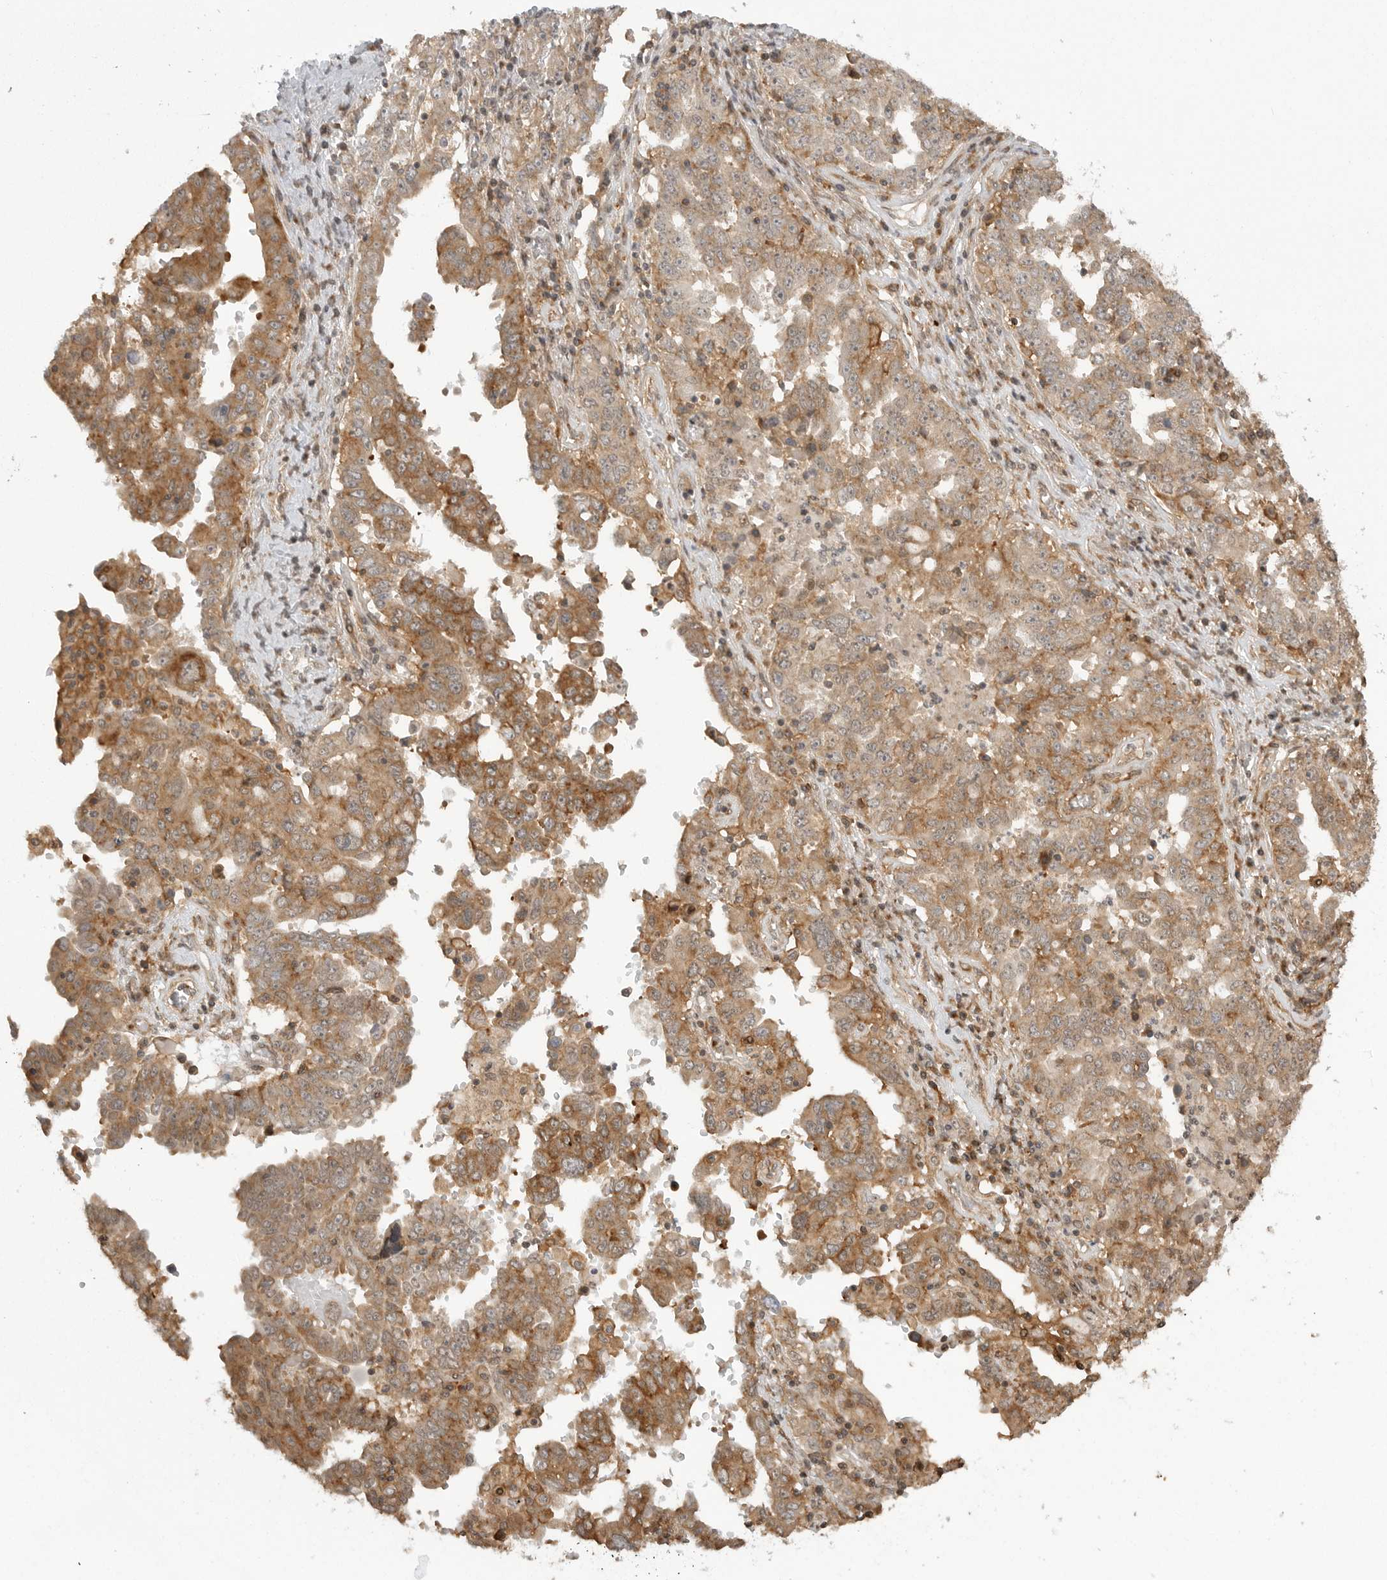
{"staining": {"intensity": "moderate", "quantity": ">75%", "location": "cytoplasmic/membranous"}, "tissue": "ovarian cancer", "cell_type": "Tumor cells", "image_type": "cancer", "snomed": [{"axis": "morphology", "description": "Carcinoma, endometroid"}, {"axis": "topography", "description": "Ovary"}], "caption": "Immunohistochemical staining of human ovarian cancer (endometroid carcinoma) demonstrates medium levels of moderate cytoplasmic/membranous positivity in about >75% of tumor cells.", "gene": "FAT3", "patient": {"sex": "female", "age": 62}}